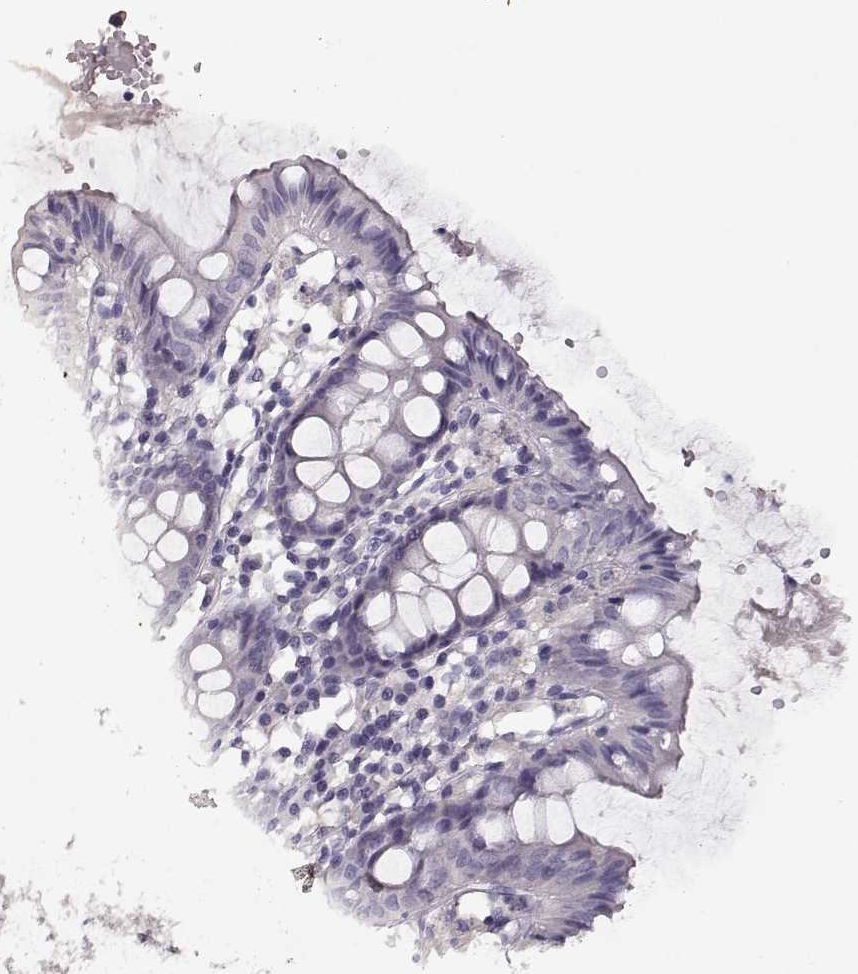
{"staining": {"intensity": "negative", "quantity": "none", "location": "none"}, "tissue": "colon", "cell_type": "Endothelial cells", "image_type": "normal", "snomed": [{"axis": "morphology", "description": "Normal tissue, NOS"}, {"axis": "topography", "description": "Colon"}], "caption": "There is no significant positivity in endothelial cells of colon. (DAB (3,3'-diaminobenzidine) immunohistochemistry (IHC), high magnification).", "gene": "MAGEC1", "patient": {"sex": "female", "age": 84}}